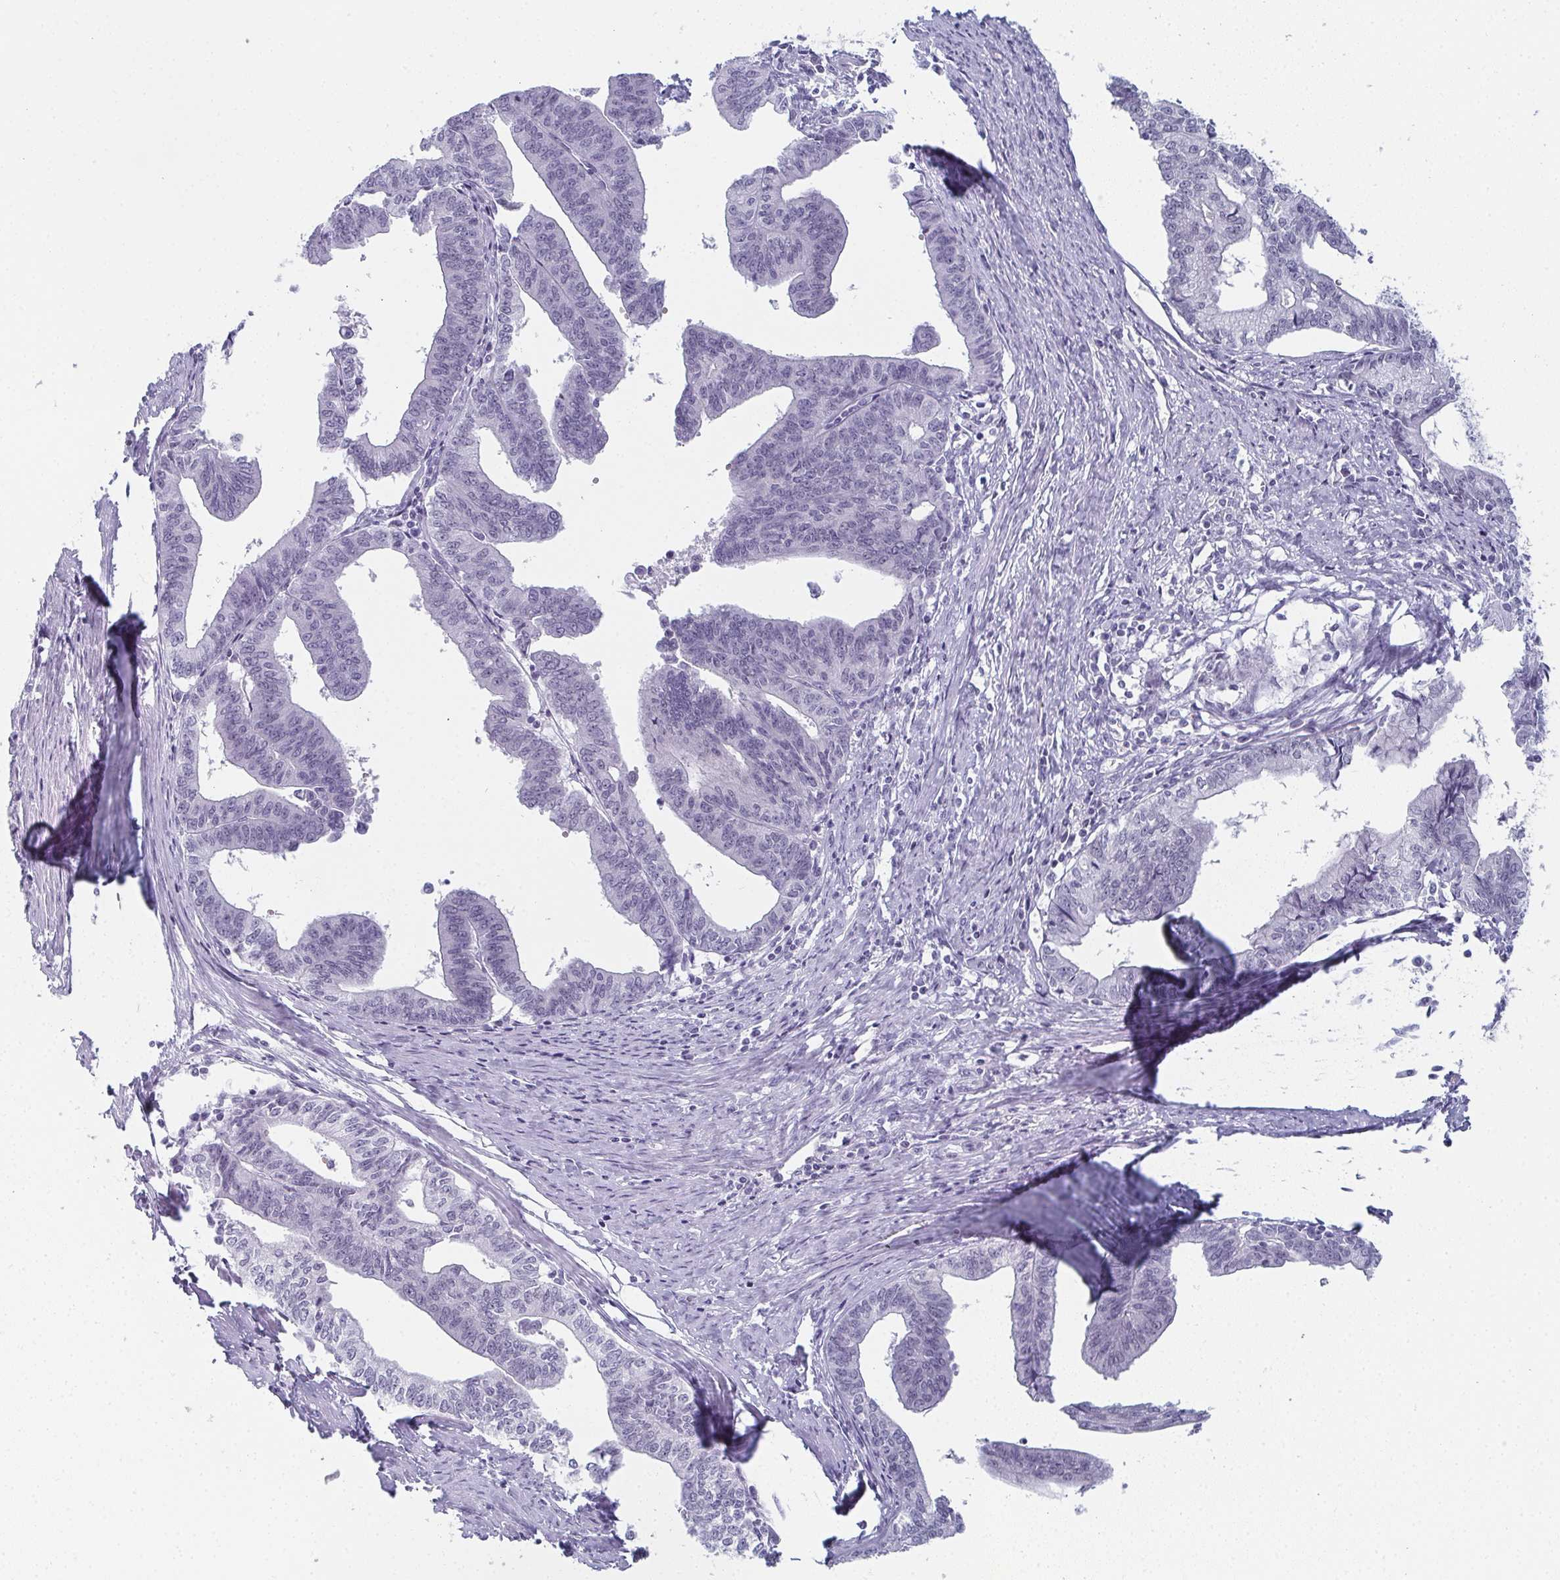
{"staining": {"intensity": "negative", "quantity": "none", "location": "none"}, "tissue": "endometrial cancer", "cell_type": "Tumor cells", "image_type": "cancer", "snomed": [{"axis": "morphology", "description": "Adenocarcinoma, NOS"}, {"axis": "topography", "description": "Endometrium"}], "caption": "Immunohistochemistry (IHC) of endometrial cancer (adenocarcinoma) demonstrates no expression in tumor cells.", "gene": "PYCR3", "patient": {"sex": "female", "age": 65}}